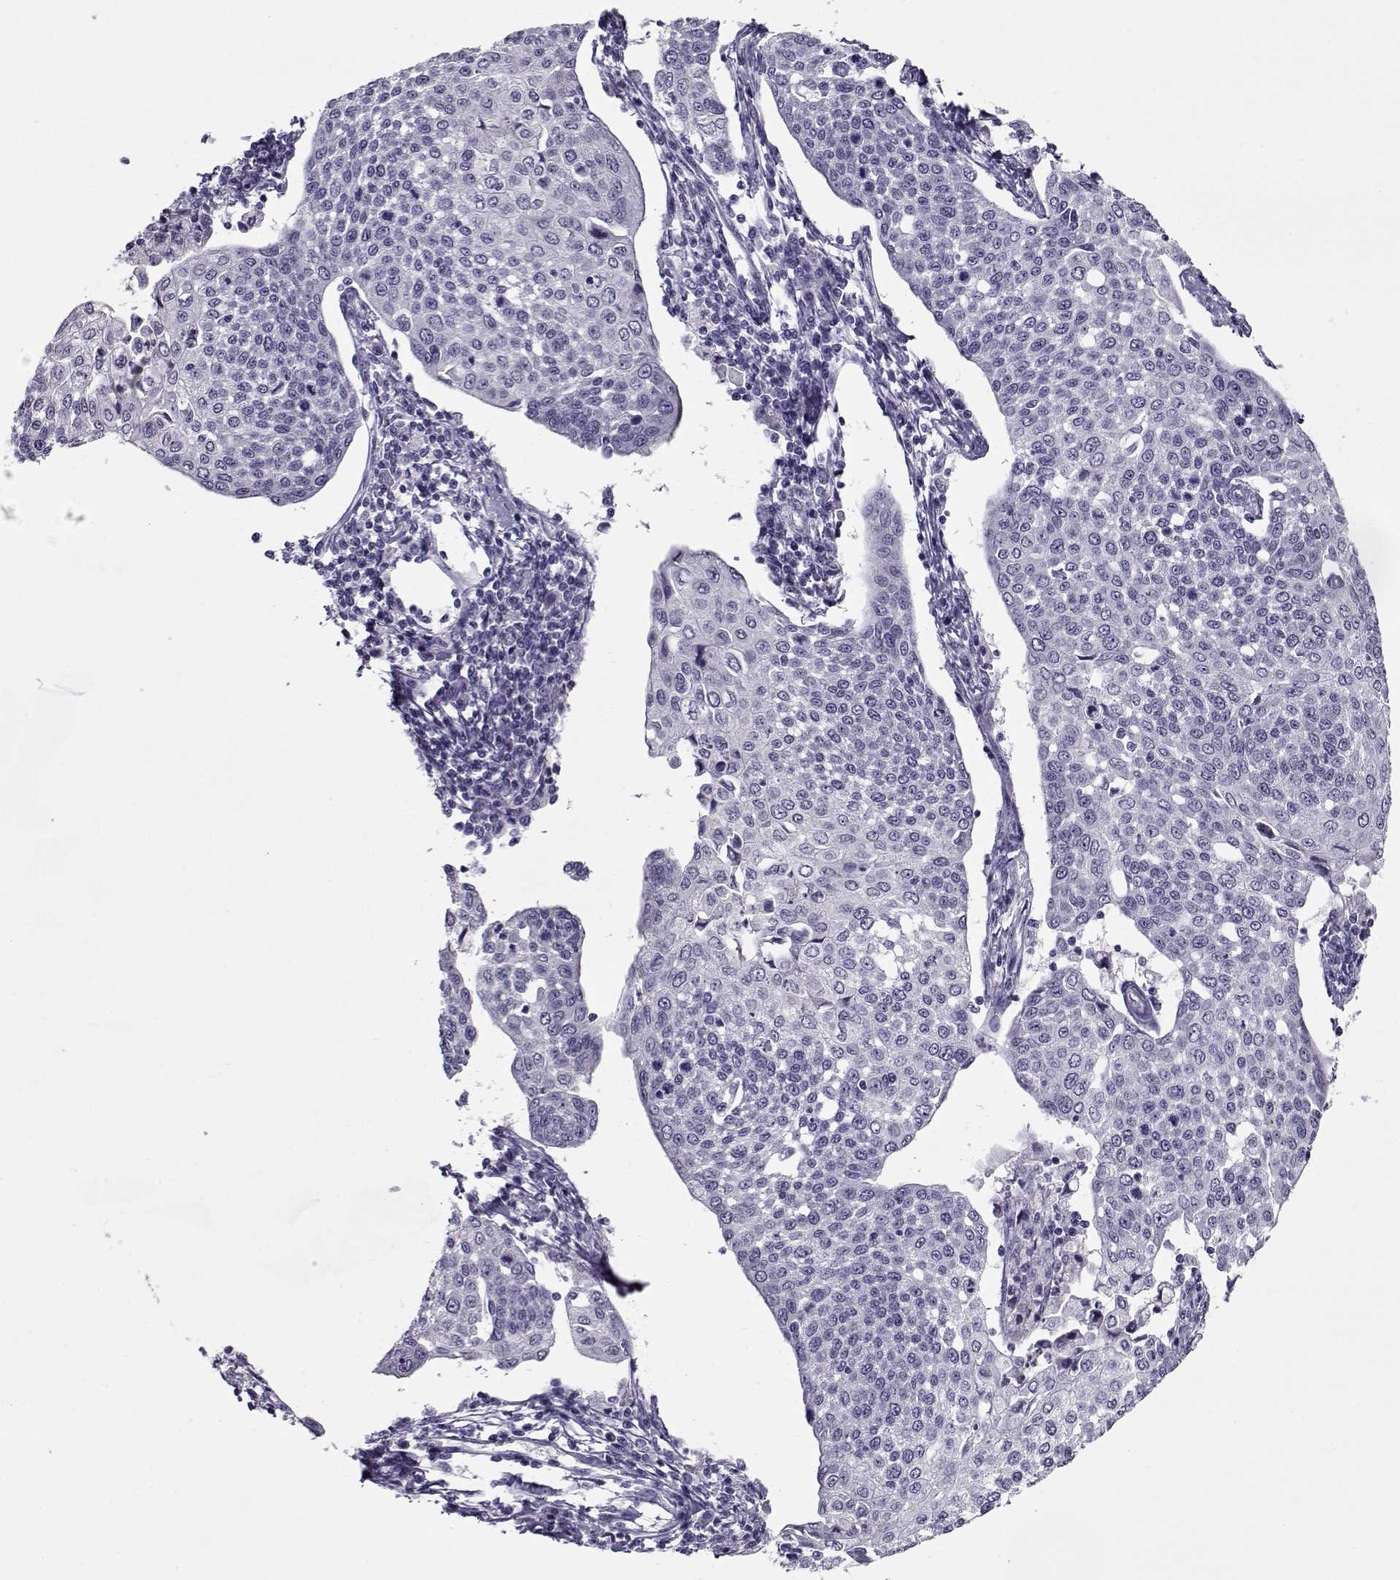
{"staining": {"intensity": "negative", "quantity": "none", "location": "none"}, "tissue": "cervical cancer", "cell_type": "Tumor cells", "image_type": "cancer", "snomed": [{"axis": "morphology", "description": "Squamous cell carcinoma, NOS"}, {"axis": "topography", "description": "Cervix"}], "caption": "High power microscopy micrograph of an immunohistochemistry (IHC) photomicrograph of cervical cancer, revealing no significant positivity in tumor cells. (Stains: DAB immunohistochemistry with hematoxylin counter stain, Microscopy: brightfield microscopy at high magnification).", "gene": "CIBAR1", "patient": {"sex": "female", "age": 34}}